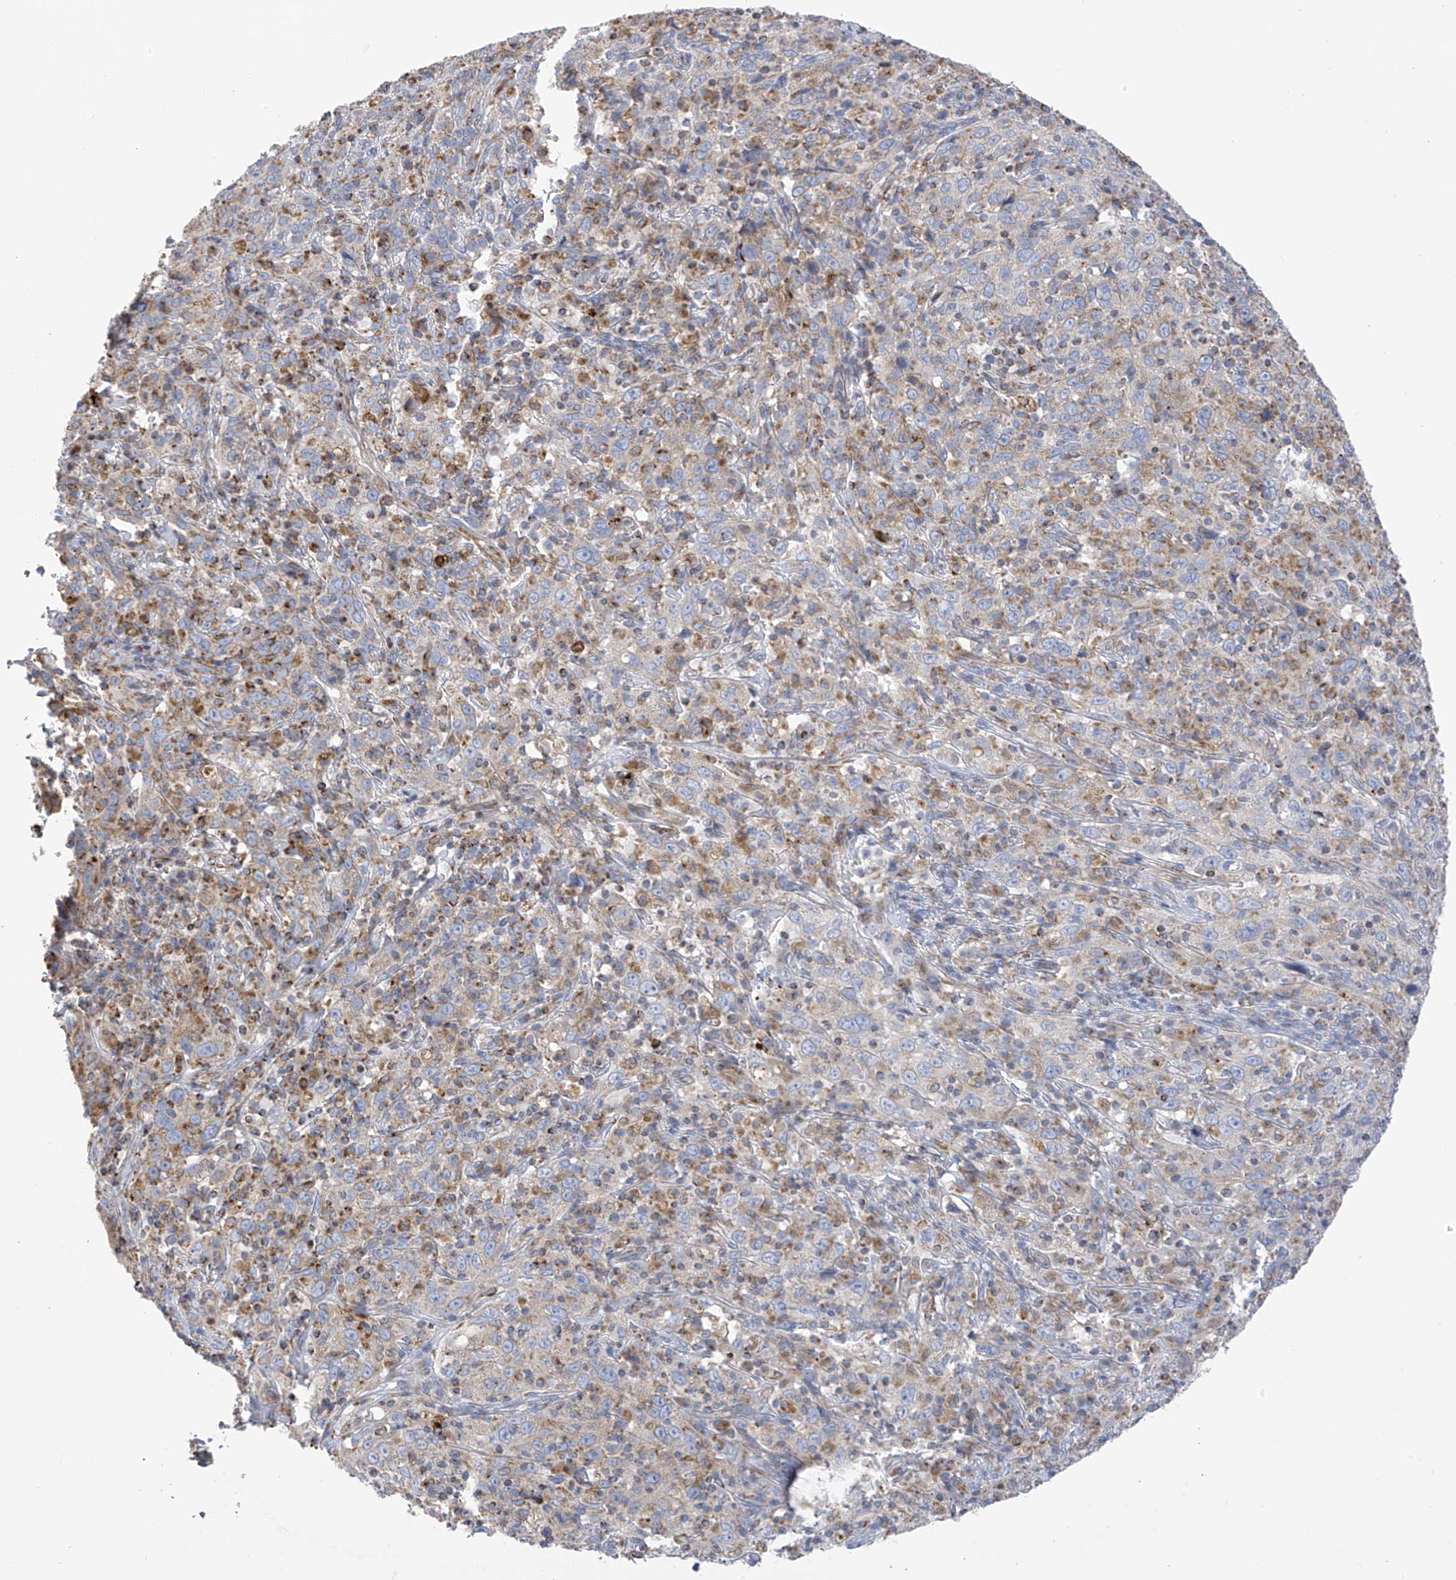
{"staining": {"intensity": "weak", "quantity": "<25%", "location": "cytoplasmic/membranous"}, "tissue": "cervical cancer", "cell_type": "Tumor cells", "image_type": "cancer", "snomed": [{"axis": "morphology", "description": "Squamous cell carcinoma, NOS"}, {"axis": "topography", "description": "Cervix"}], "caption": "A histopathology image of cervical cancer stained for a protein exhibits no brown staining in tumor cells. The staining is performed using DAB brown chromogen with nuclei counter-stained in using hematoxylin.", "gene": "ITM2B", "patient": {"sex": "female", "age": 46}}